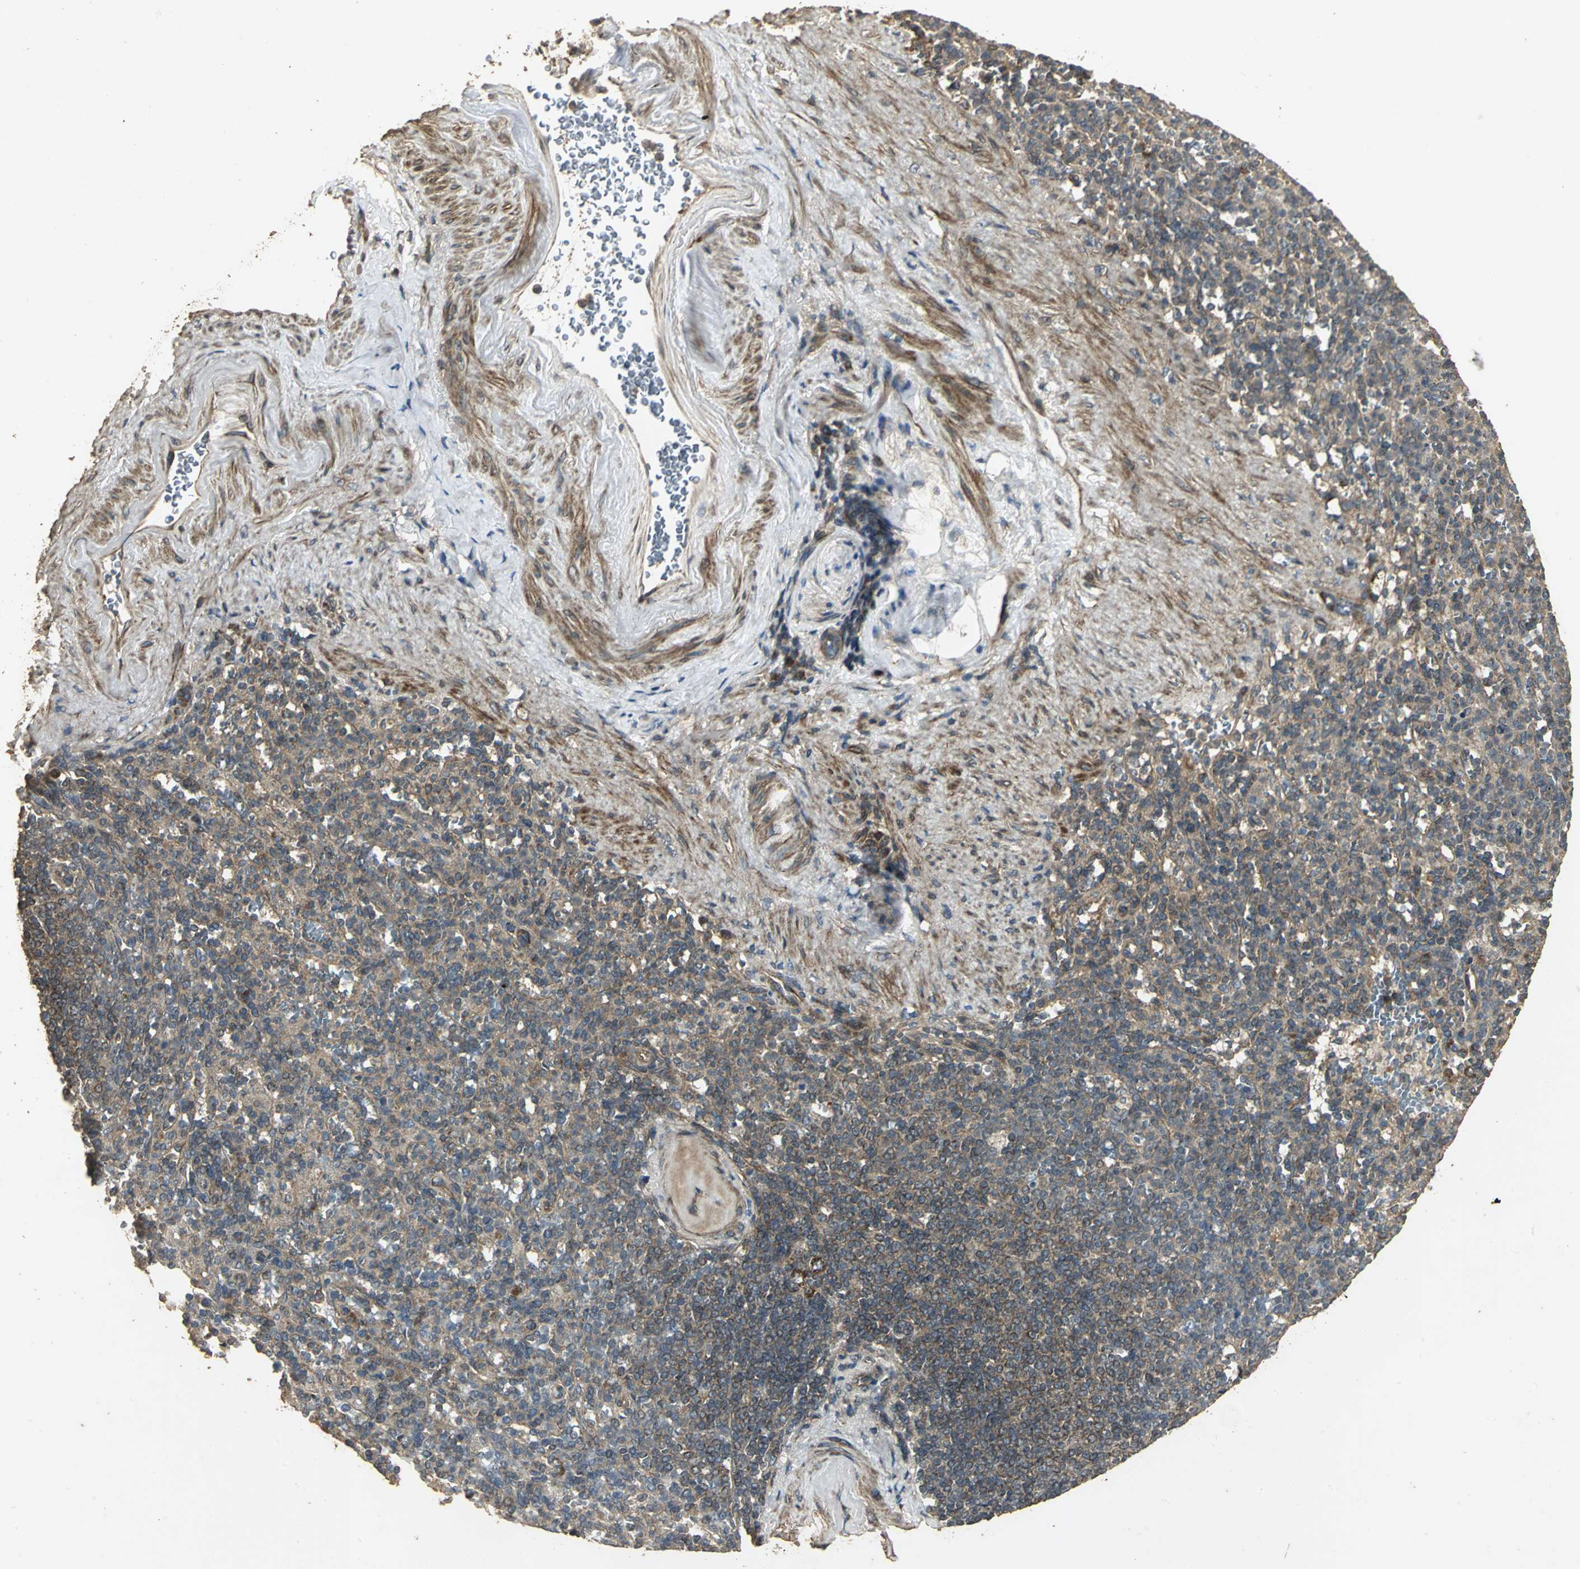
{"staining": {"intensity": "weak", "quantity": "25%-75%", "location": "cytoplasmic/membranous"}, "tissue": "spleen", "cell_type": "Cells in red pulp", "image_type": "normal", "snomed": [{"axis": "morphology", "description": "Normal tissue, NOS"}, {"axis": "topography", "description": "Spleen"}], "caption": "An immunohistochemistry histopathology image of unremarkable tissue is shown. Protein staining in brown shows weak cytoplasmic/membranous positivity in spleen within cells in red pulp.", "gene": "KANK1", "patient": {"sex": "female", "age": 74}}